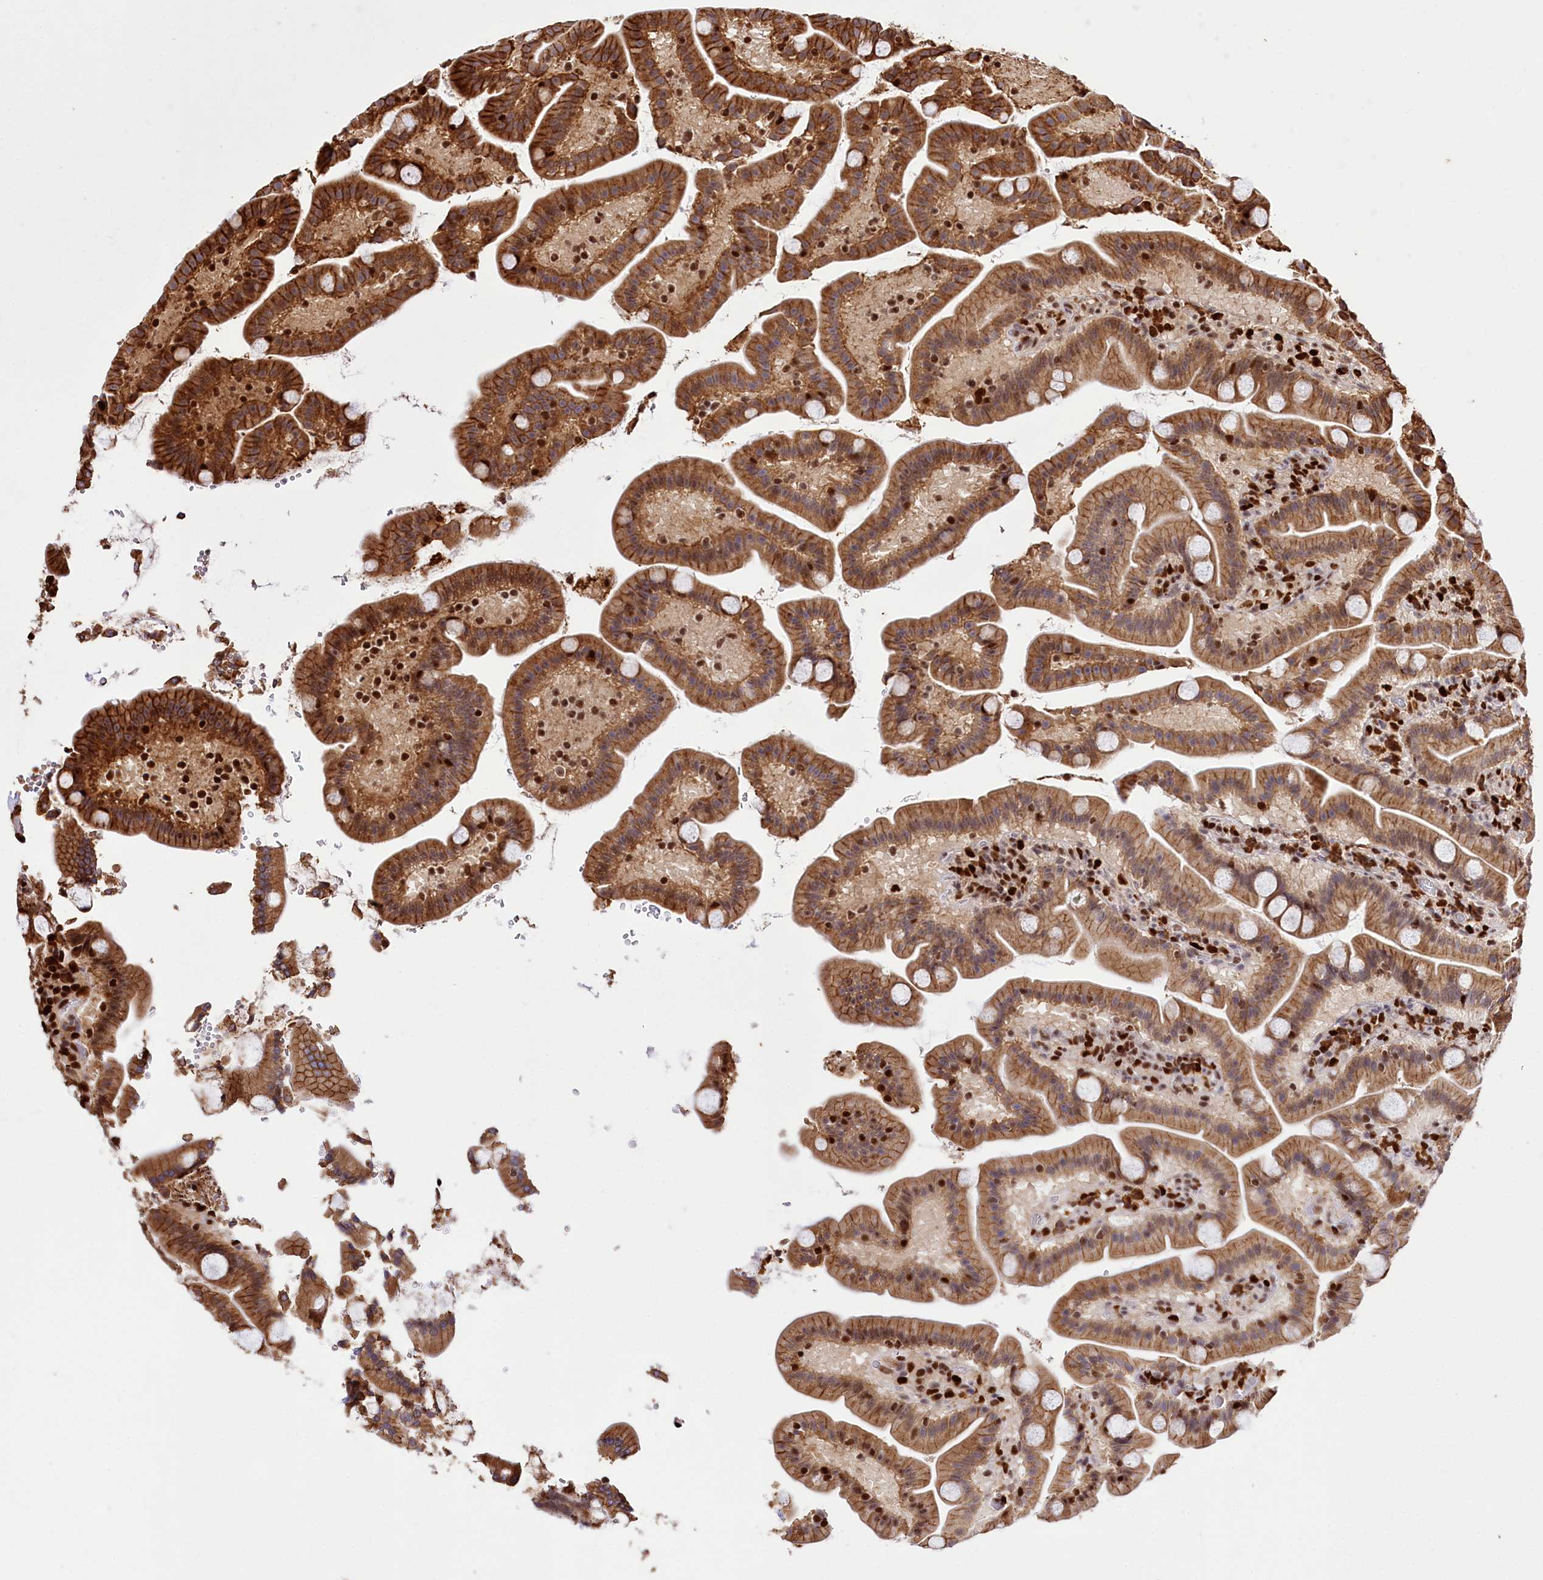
{"staining": {"intensity": "moderate", "quantity": ">75%", "location": "cytoplasmic/membranous"}, "tissue": "duodenum", "cell_type": "Glandular cells", "image_type": "normal", "snomed": [{"axis": "morphology", "description": "Normal tissue, NOS"}, {"axis": "topography", "description": "Duodenum"}], "caption": "Benign duodenum demonstrates moderate cytoplasmic/membranous expression in approximately >75% of glandular cells.", "gene": "FIGN", "patient": {"sex": "male", "age": 55}}